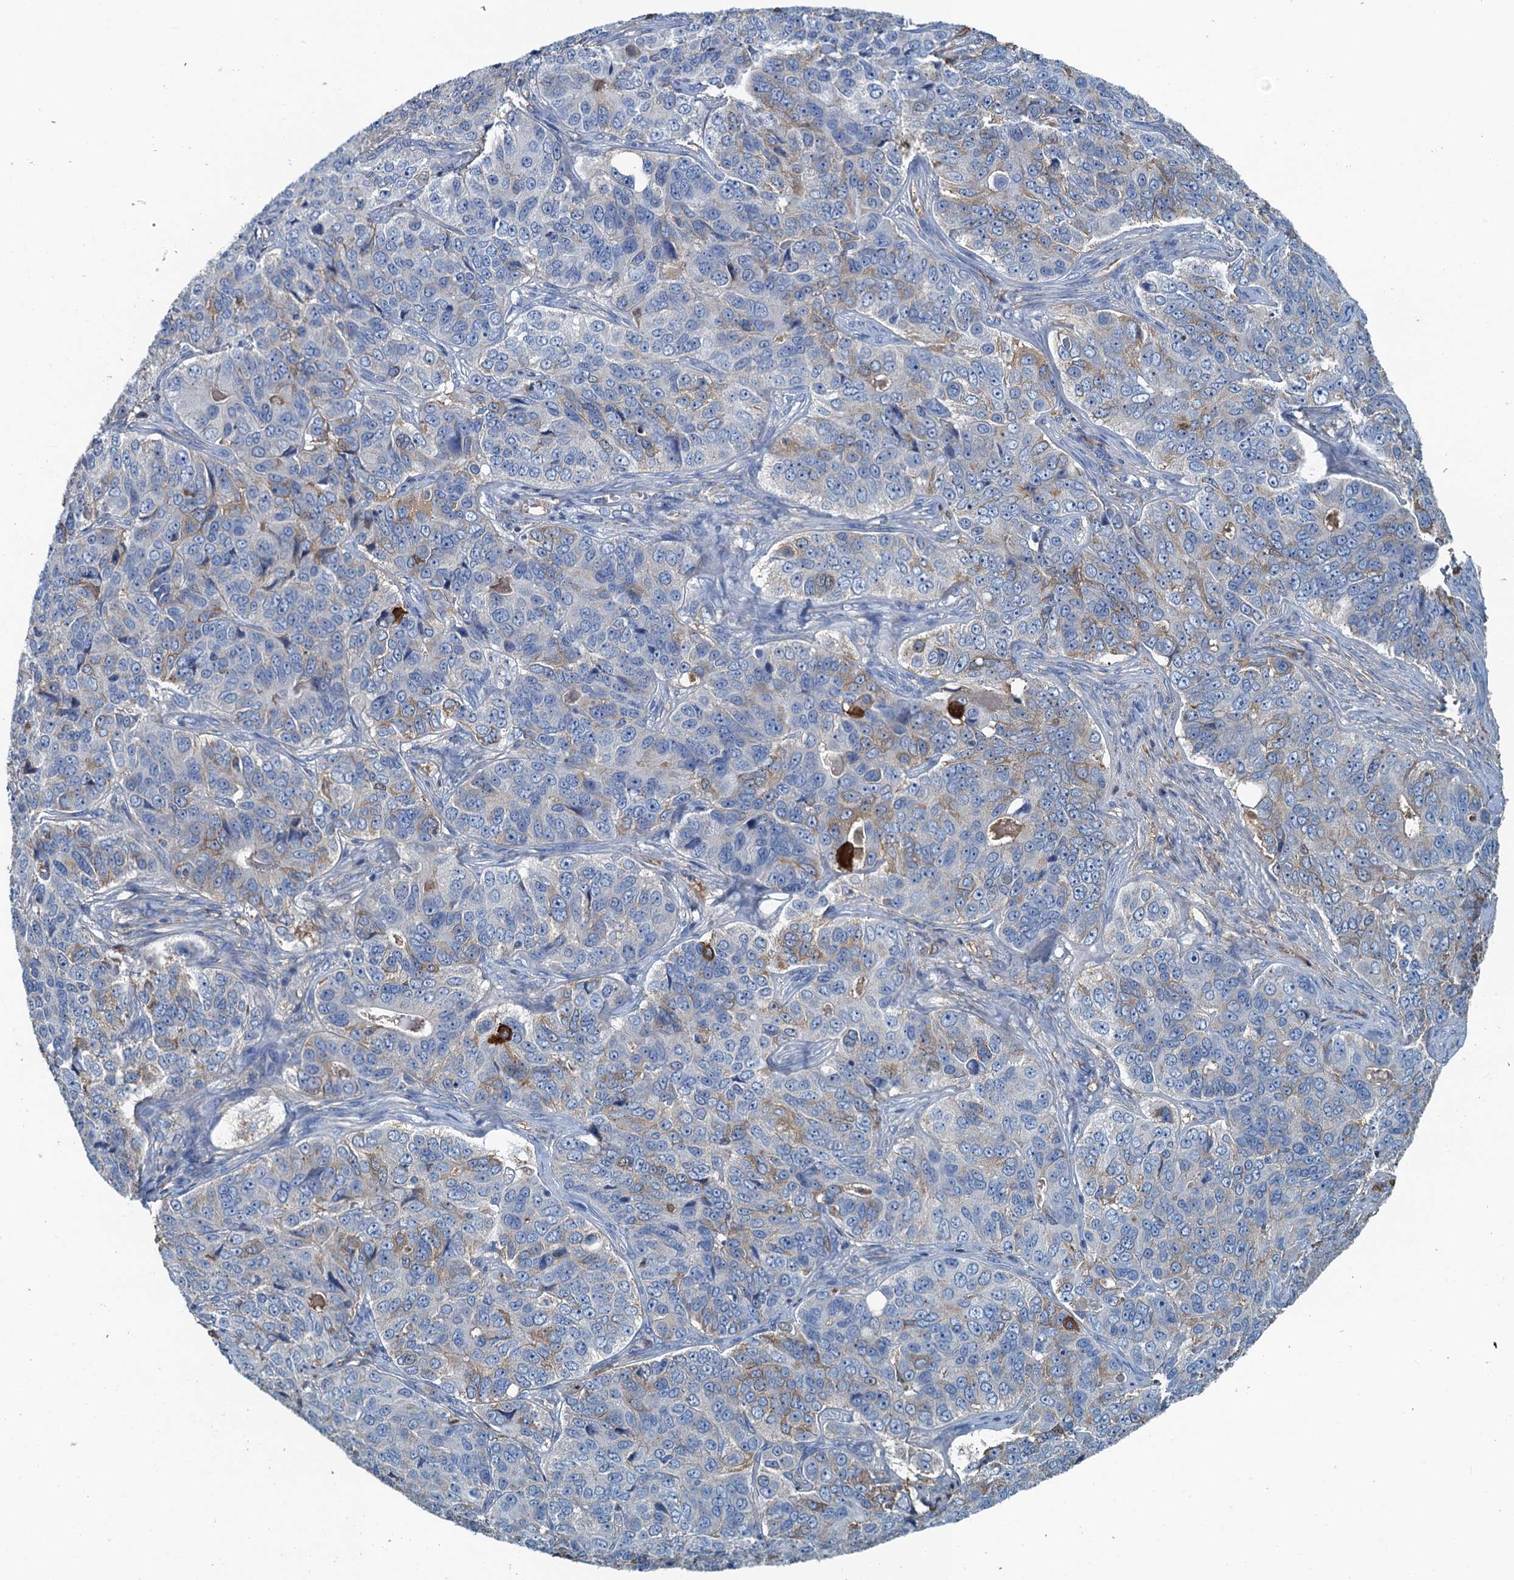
{"staining": {"intensity": "weak", "quantity": "<25%", "location": "cytoplasmic/membranous"}, "tissue": "ovarian cancer", "cell_type": "Tumor cells", "image_type": "cancer", "snomed": [{"axis": "morphology", "description": "Carcinoma, endometroid"}, {"axis": "topography", "description": "Ovary"}], "caption": "Tumor cells show no significant staining in ovarian endometroid carcinoma.", "gene": "LSM14B", "patient": {"sex": "female", "age": 51}}